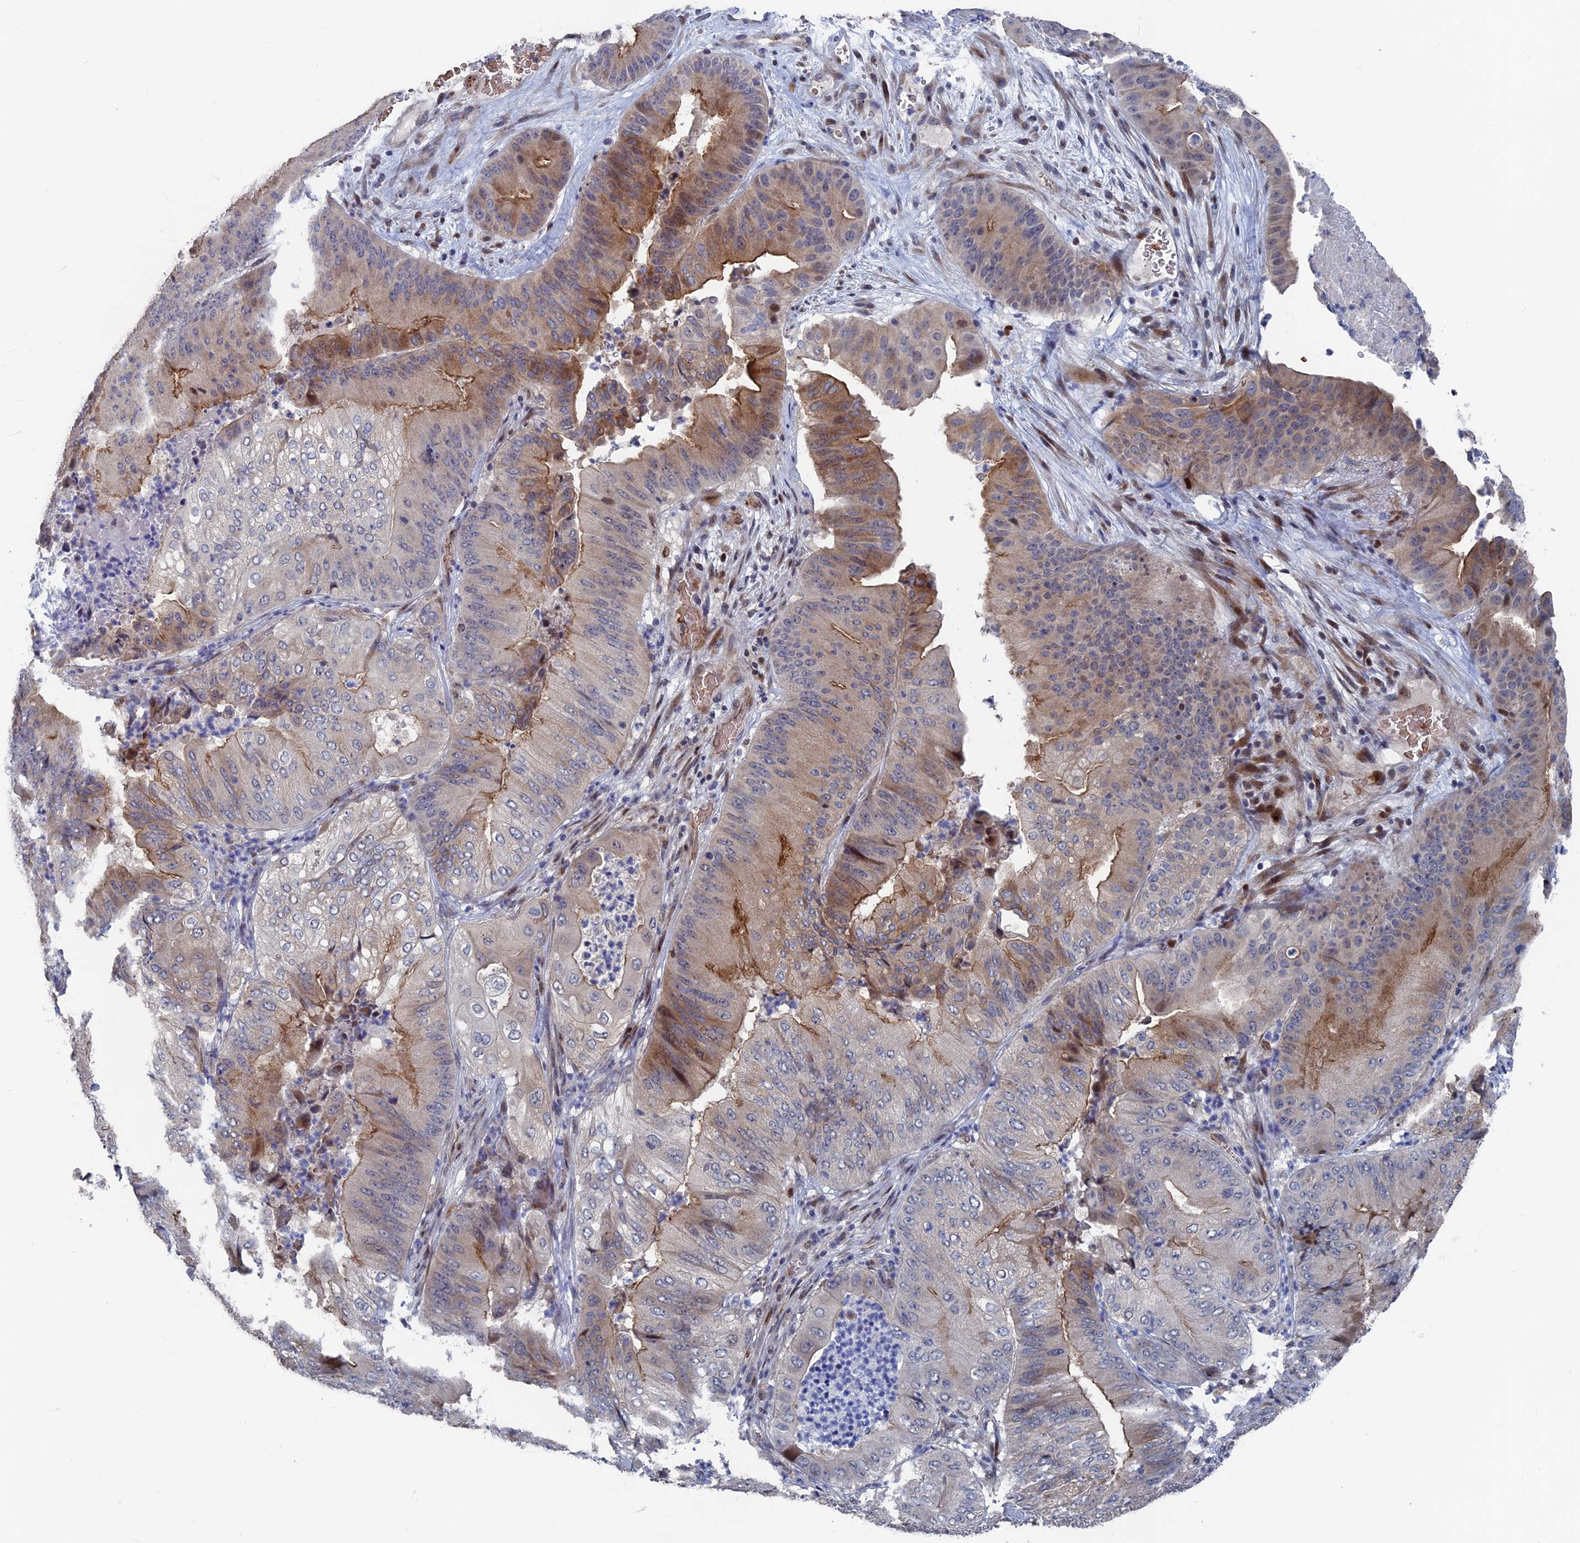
{"staining": {"intensity": "moderate", "quantity": "<25%", "location": "cytoplasmic/membranous"}, "tissue": "pancreatic cancer", "cell_type": "Tumor cells", "image_type": "cancer", "snomed": [{"axis": "morphology", "description": "Adenocarcinoma, NOS"}, {"axis": "topography", "description": "Pancreas"}], "caption": "Protein staining of pancreatic cancer (adenocarcinoma) tissue exhibits moderate cytoplasmic/membranous positivity in about <25% of tumor cells. (DAB = brown stain, brightfield microscopy at high magnification).", "gene": "SH3D21", "patient": {"sex": "female", "age": 77}}